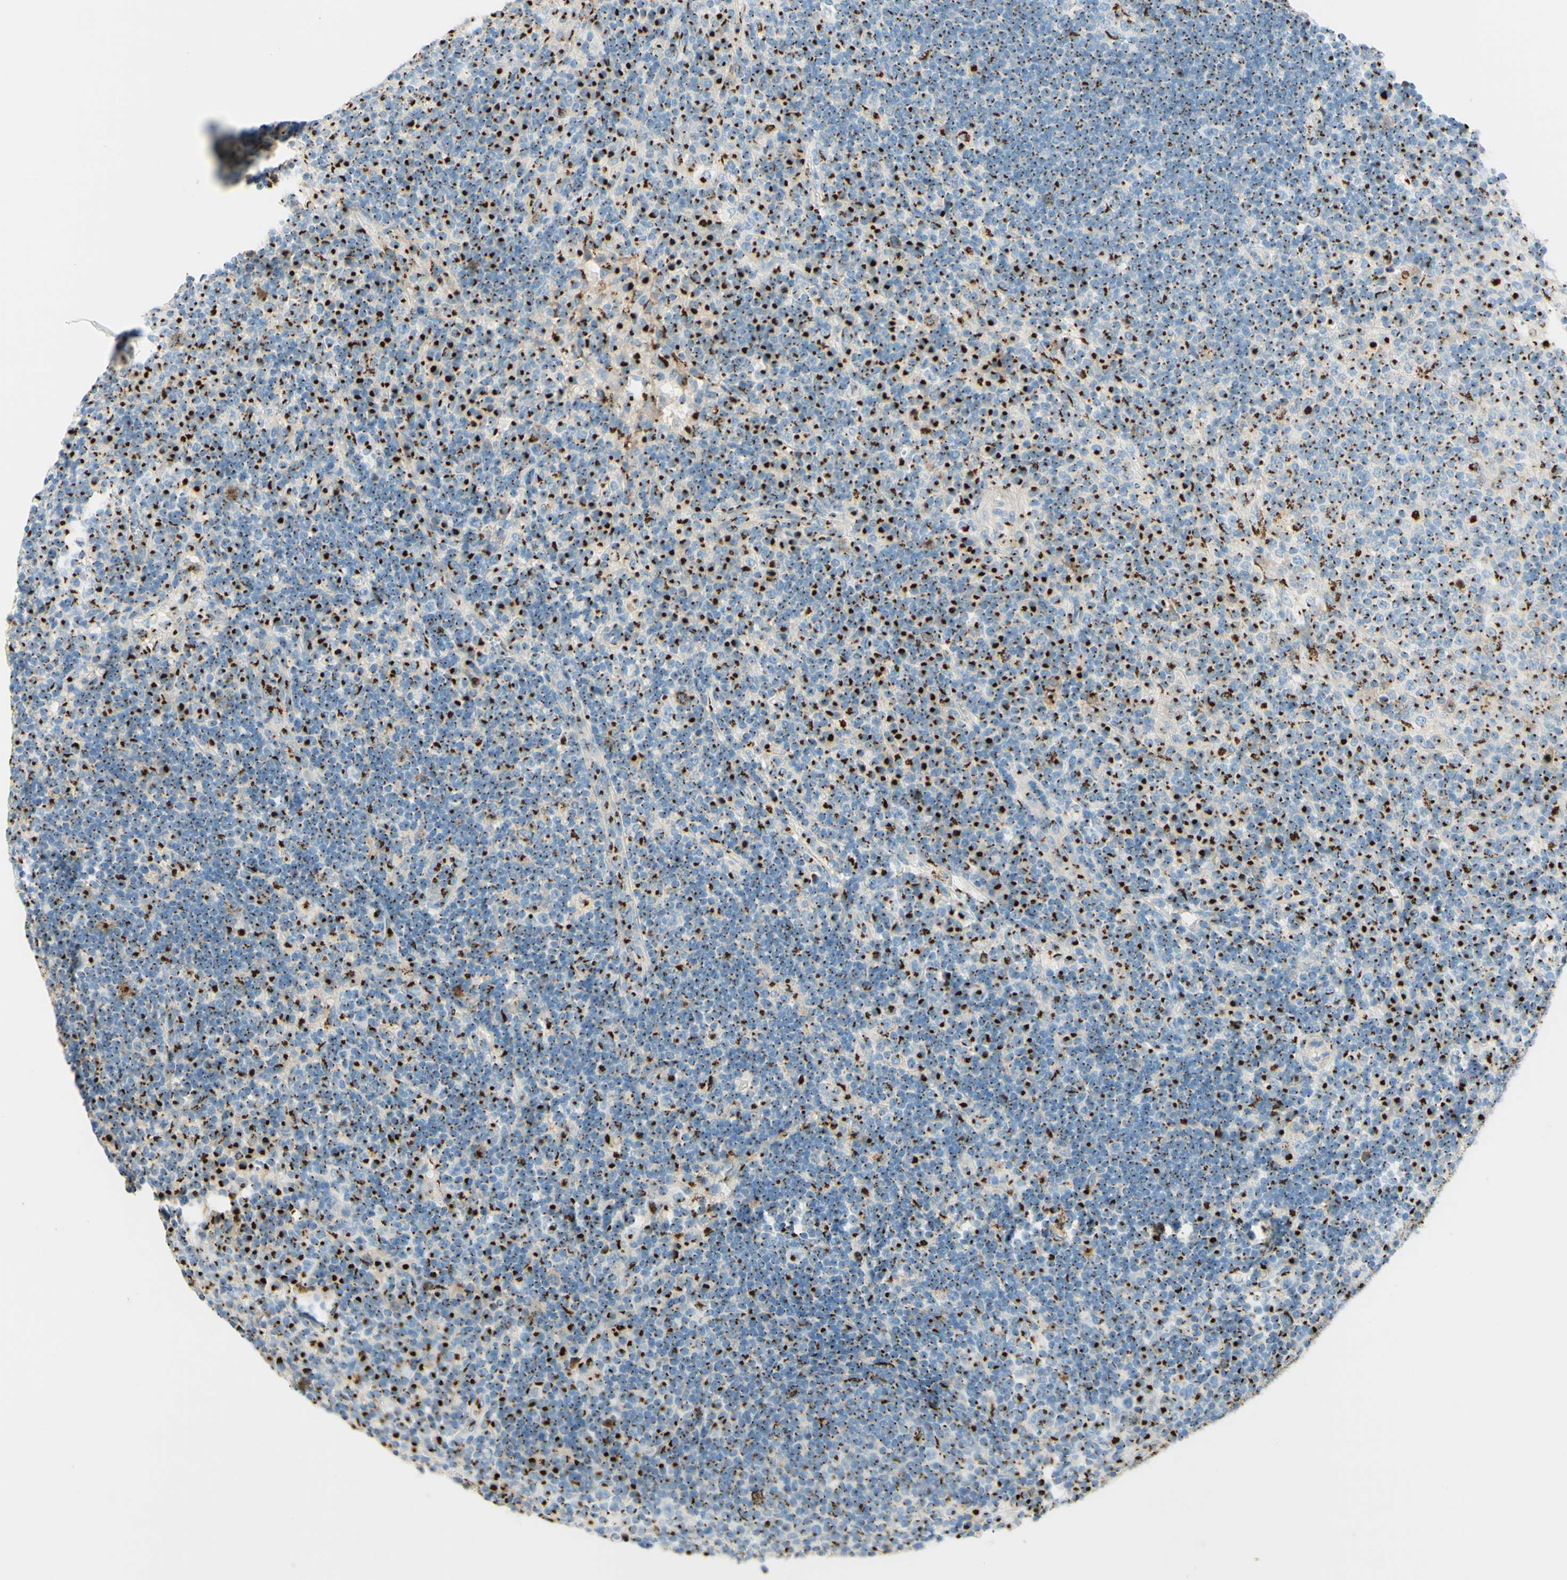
{"staining": {"intensity": "strong", "quantity": ">75%", "location": "cytoplasmic/membranous"}, "tissue": "lymph node", "cell_type": "Germinal center cells", "image_type": "normal", "snomed": [{"axis": "morphology", "description": "Normal tissue, NOS"}, {"axis": "topography", "description": "Lymph node"}], "caption": "Germinal center cells reveal high levels of strong cytoplasmic/membranous expression in about >75% of cells in normal lymph node.", "gene": "GOLGB1", "patient": {"sex": "female", "age": 53}}